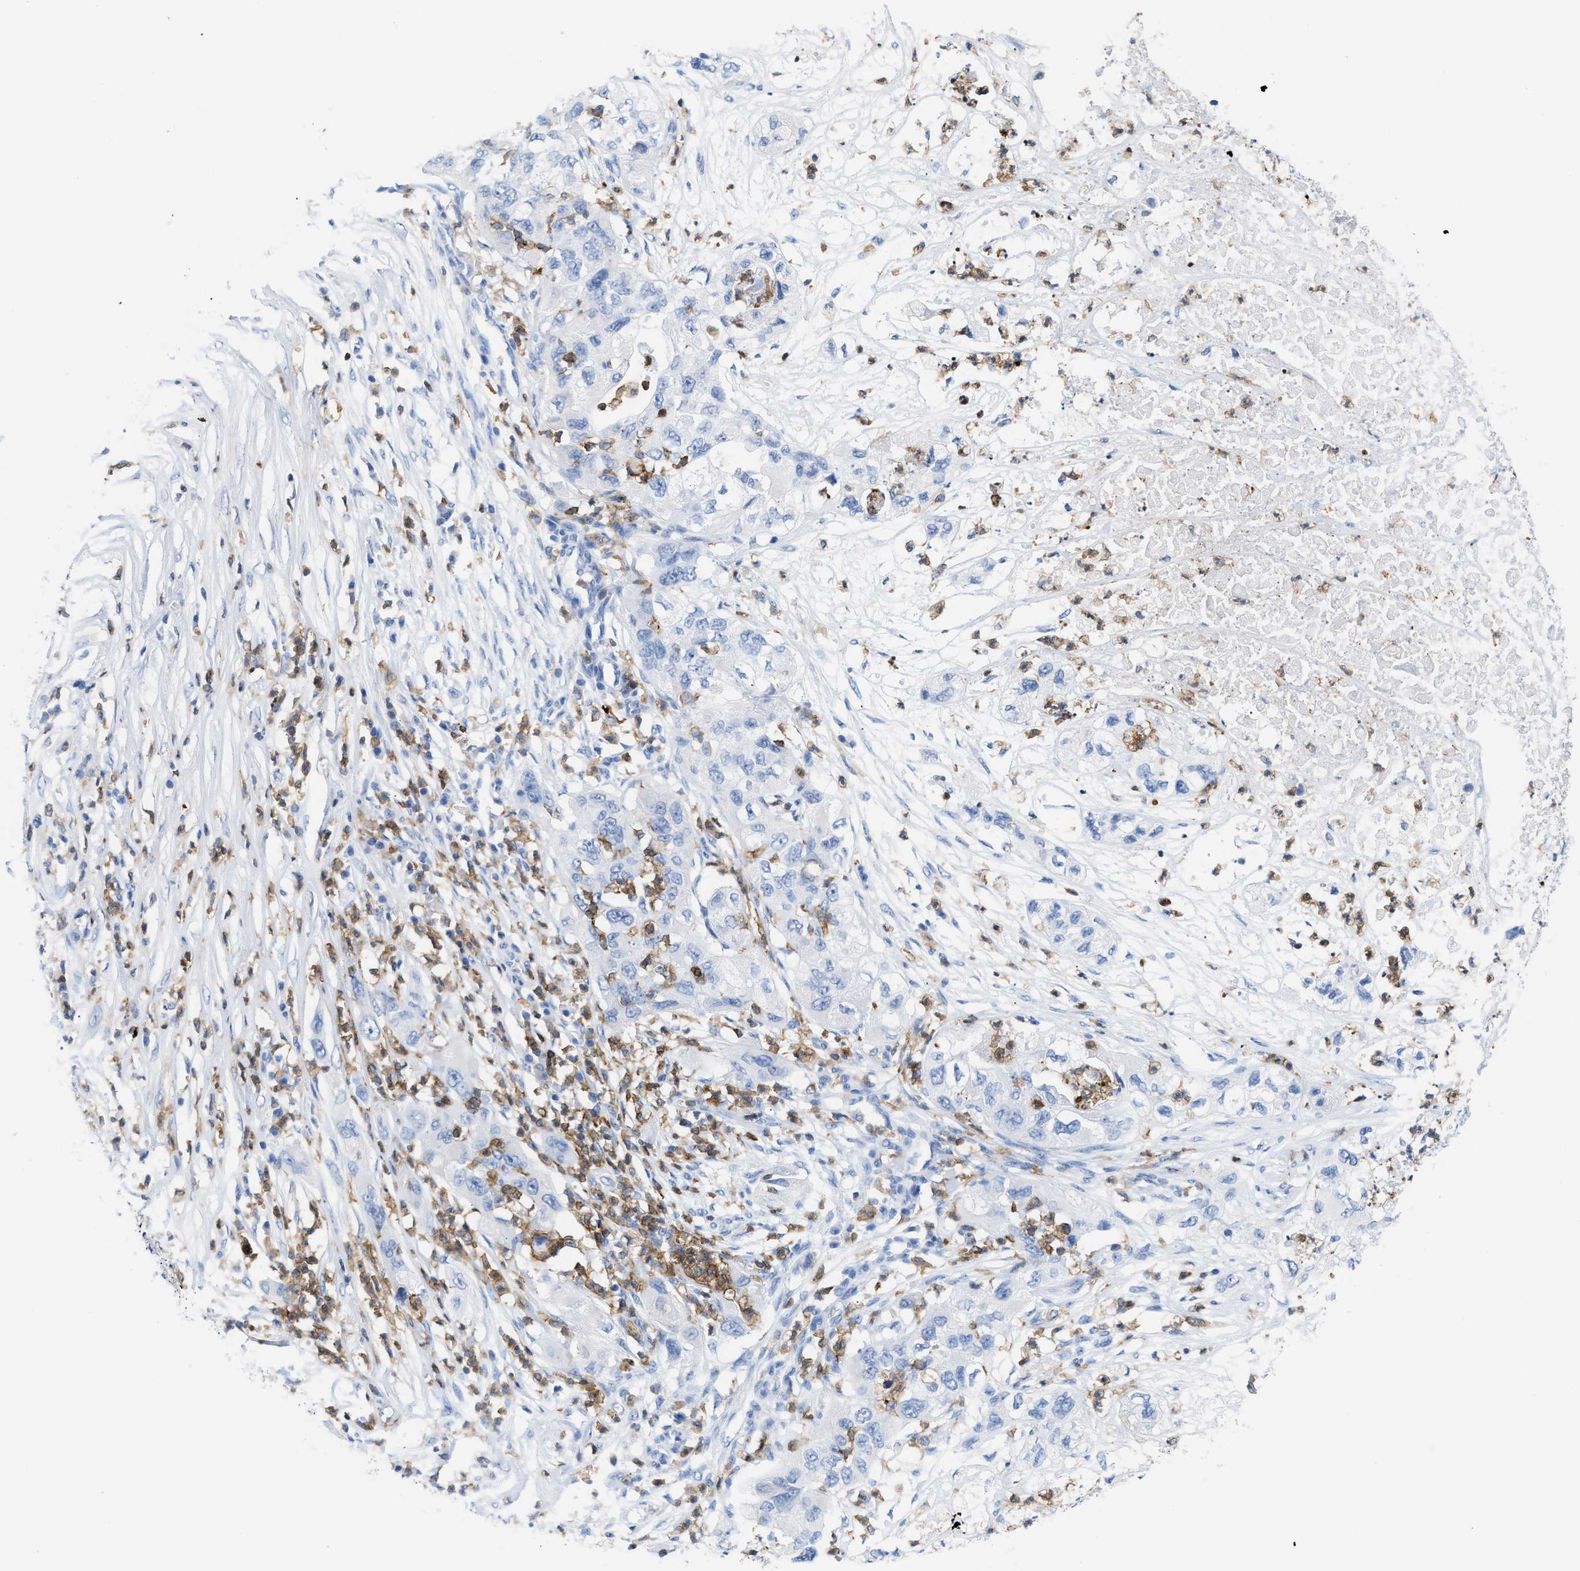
{"staining": {"intensity": "negative", "quantity": "none", "location": "none"}, "tissue": "pancreatic cancer", "cell_type": "Tumor cells", "image_type": "cancer", "snomed": [{"axis": "morphology", "description": "Adenocarcinoma, NOS"}, {"axis": "topography", "description": "Pancreas"}], "caption": "This is an IHC histopathology image of adenocarcinoma (pancreatic). There is no expression in tumor cells.", "gene": "LCP1", "patient": {"sex": "female", "age": 78}}